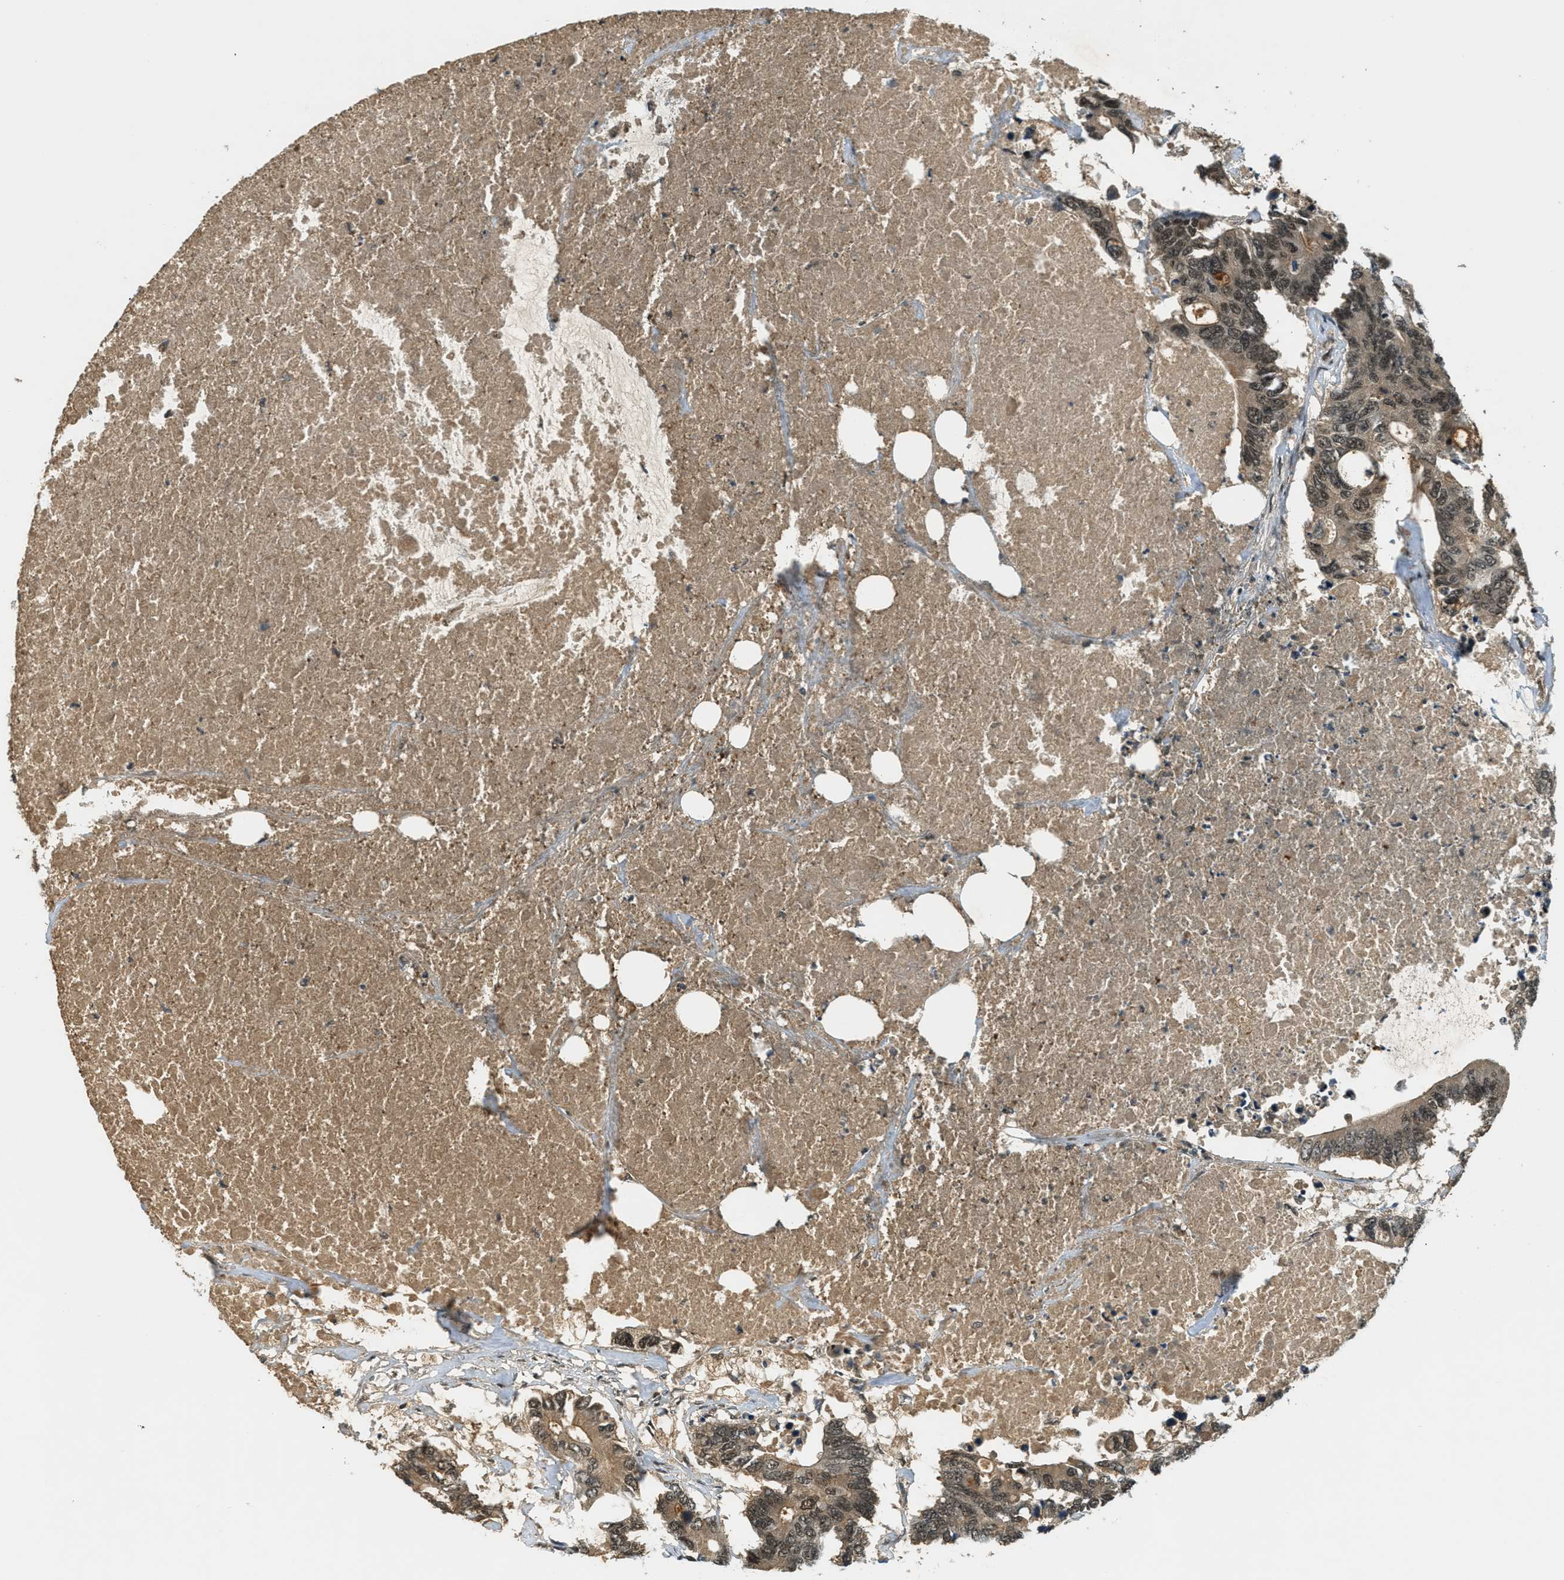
{"staining": {"intensity": "moderate", "quantity": ">75%", "location": "cytoplasmic/membranous,nuclear"}, "tissue": "colorectal cancer", "cell_type": "Tumor cells", "image_type": "cancer", "snomed": [{"axis": "morphology", "description": "Adenocarcinoma, NOS"}, {"axis": "topography", "description": "Colon"}], "caption": "This image demonstrates colorectal cancer (adenocarcinoma) stained with IHC to label a protein in brown. The cytoplasmic/membranous and nuclear of tumor cells show moderate positivity for the protein. Nuclei are counter-stained blue.", "gene": "ZNF148", "patient": {"sex": "male", "age": 71}}